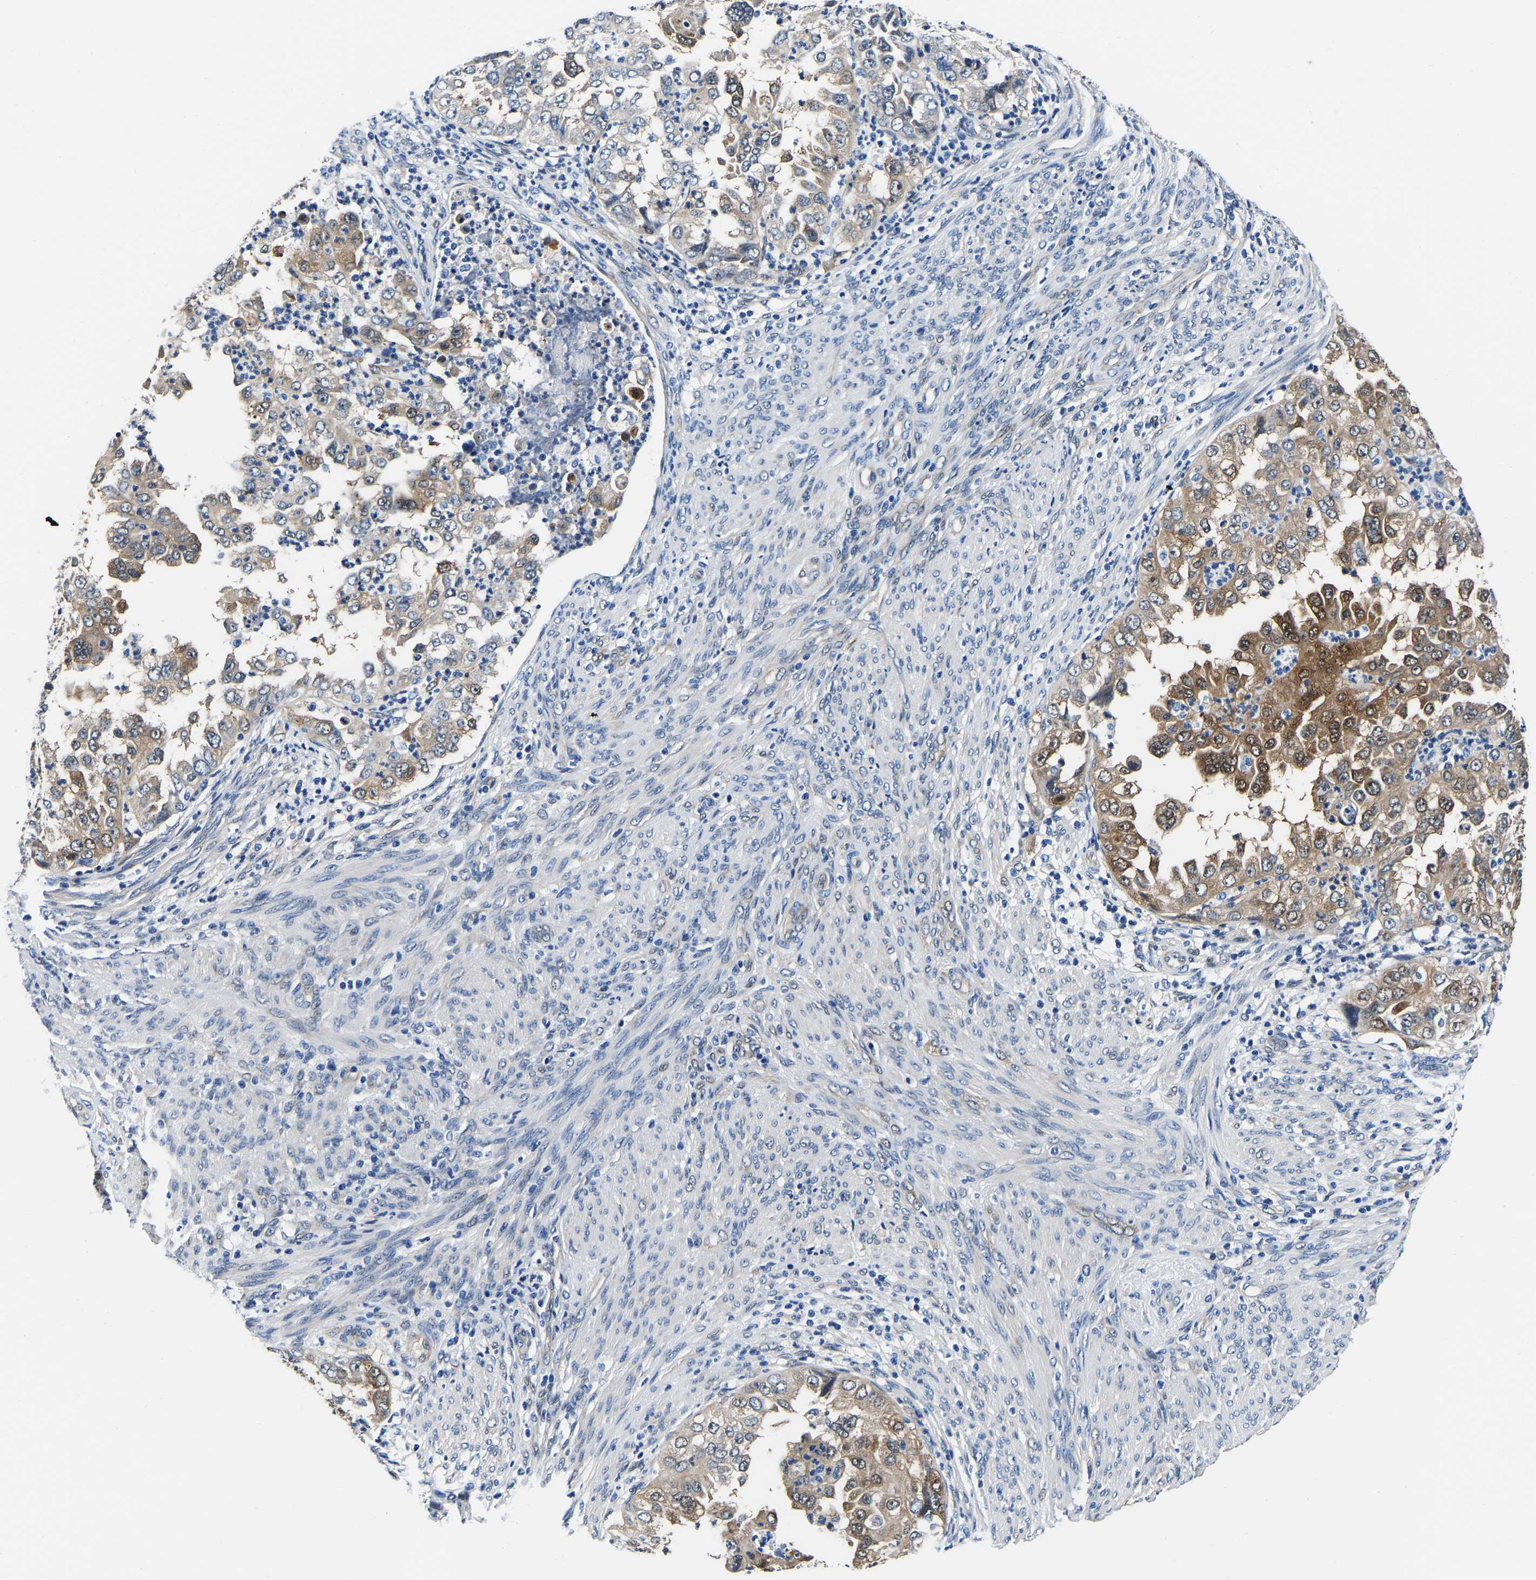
{"staining": {"intensity": "moderate", "quantity": ">75%", "location": "cytoplasmic/membranous"}, "tissue": "endometrial cancer", "cell_type": "Tumor cells", "image_type": "cancer", "snomed": [{"axis": "morphology", "description": "Adenocarcinoma, NOS"}, {"axis": "topography", "description": "Endometrium"}], "caption": "Tumor cells exhibit medium levels of moderate cytoplasmic/membranous expression in about >75% of cells in human endometrial cancer. The protein of interest is shown in brown color, while the nuclei are stained blue.", "gene": "S100A13", "patient": {"sex": "female", "age": 85}}